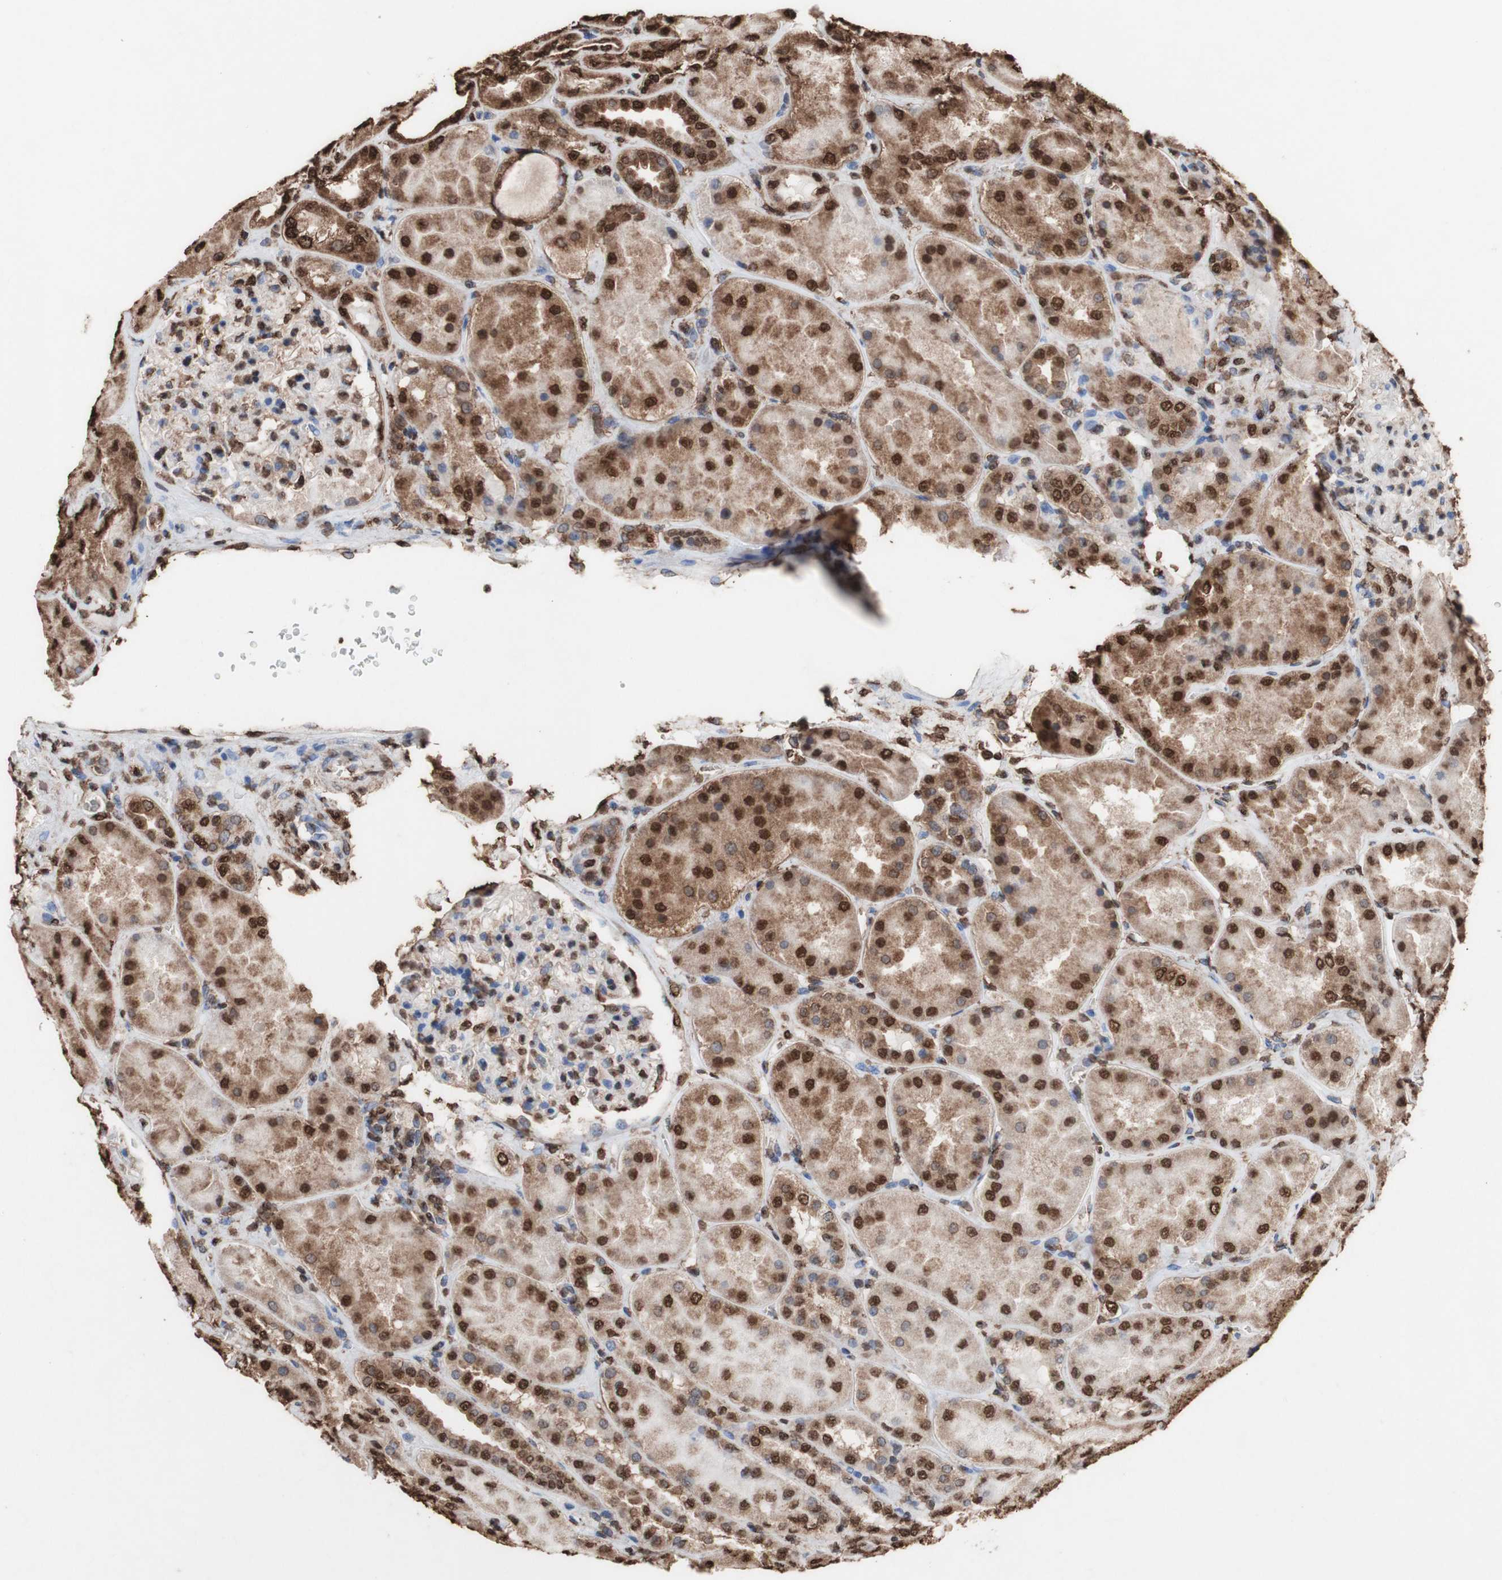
{"staining": {"intensity": "moderate", "quantity": "25%-75%", "location": "cytoplasmic/membranous,nuclear"}, "tissue": "kidney", "cell_type": "Cells in glomeruli", "image_type": "normal", "snomed": [{"axis": "morphology", "description": "Normal tissue, NOS"}, {"axis": "topography", "description": "Kidney"}], "caption": "Immunohistochemistry of unremarkable kidney displays medium levels of moderate cytoplasmic/membranous,nuclear staining in about 25%-75% of cells in glomeruli.", "gene": "PIDD1", "patient": {"sex": "female", "age": 56}}